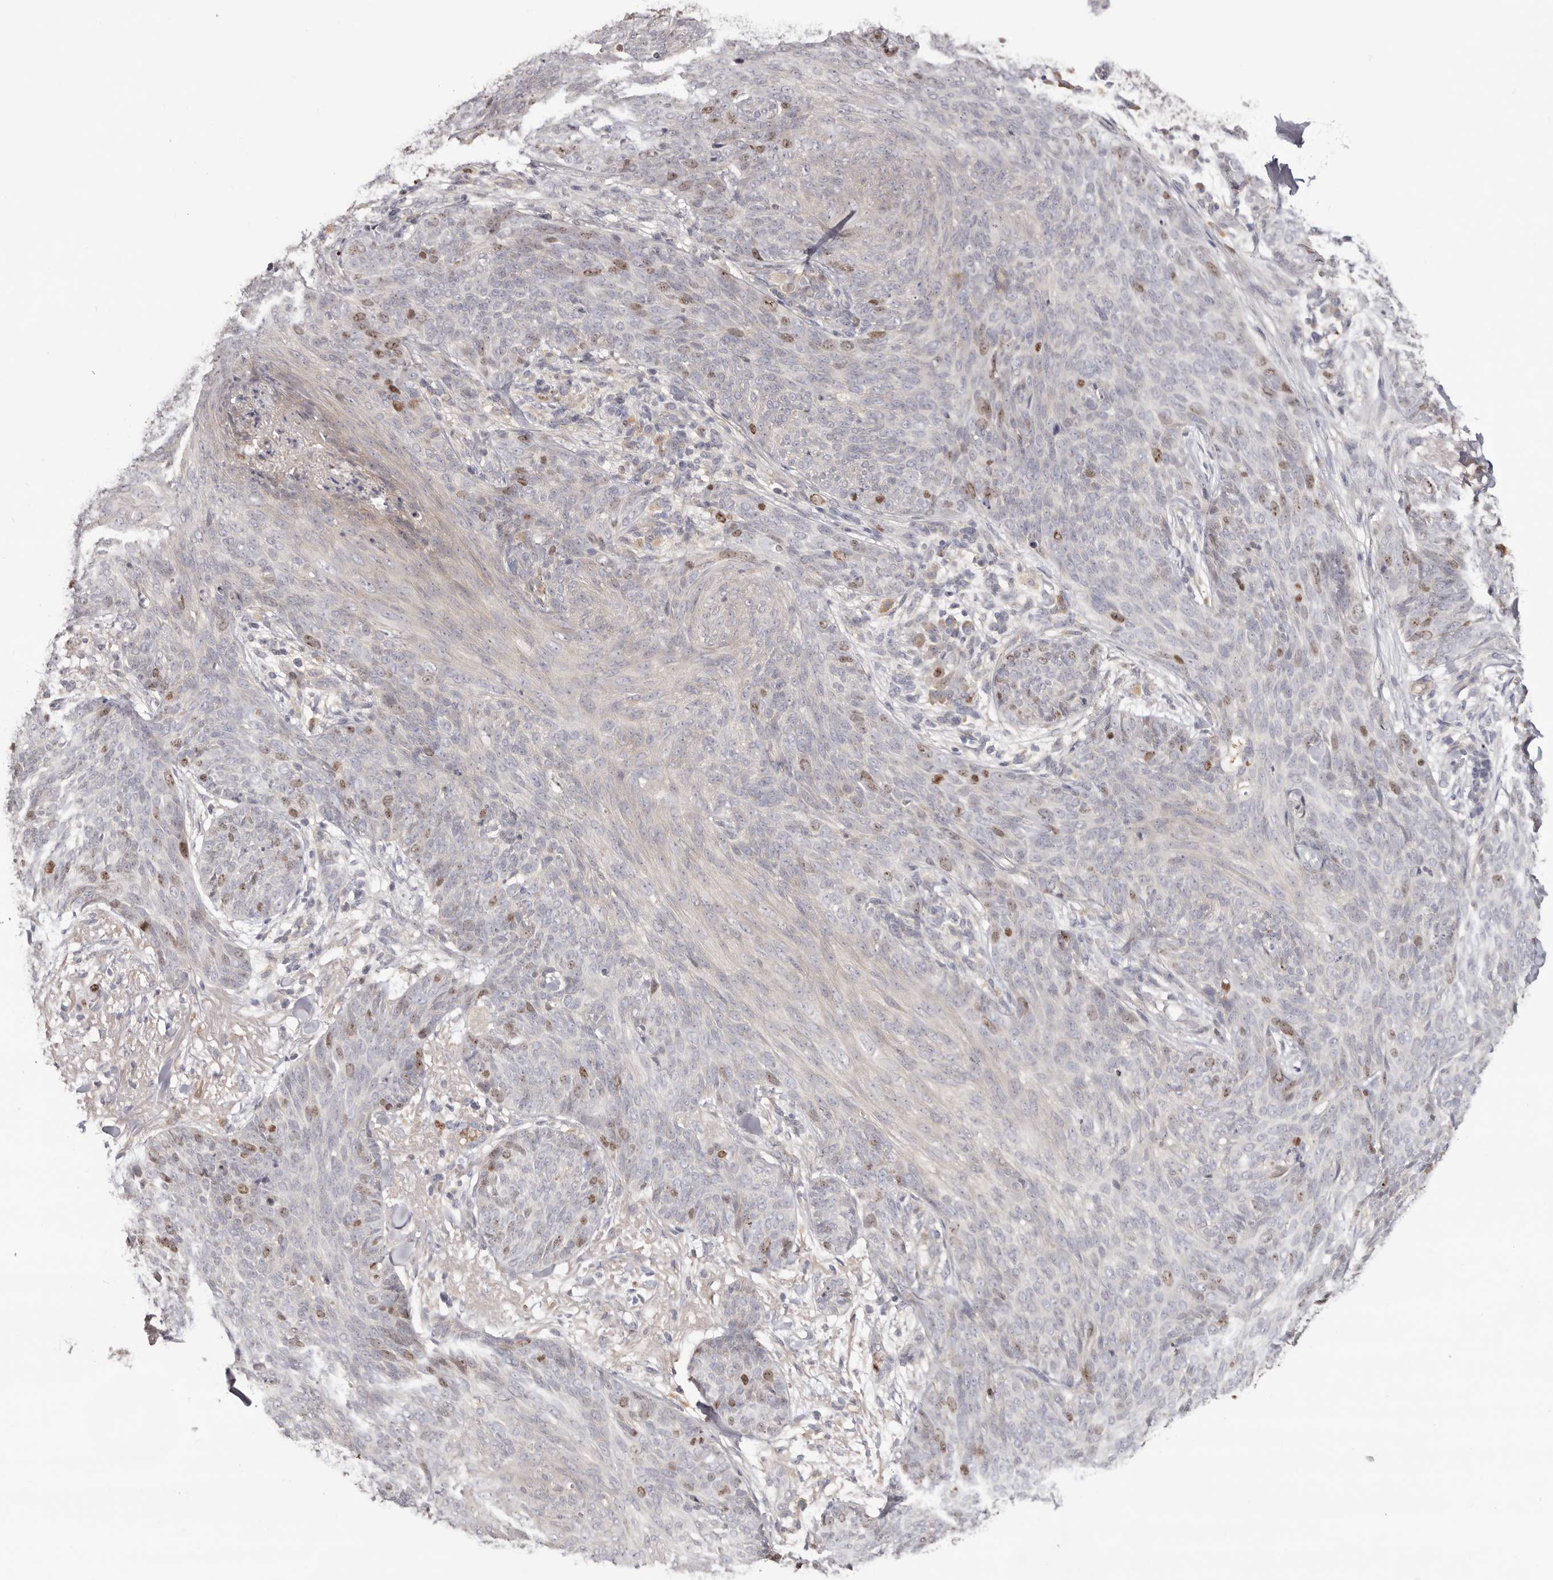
{"staining": {"intensity": "moderate", "quantity": "<25%", "location": "nuclear"}, "tissue": "skin cancer", "cell_type": "Tumor cells", "image_type": "cancer", "snomed": [{"axis": "morphology", "description": "Basal cell carcinoma"}, {"axis": "topography", "description": "Skin"}], "caption": "Tumor cells demonstrate low levels of moderate nuclear staining in approximately <25% of cells in human skin cancer (basal cell carcinoma). The staining was performed using DAB, with brown indicating positive protein expression. Nuclei are stained blue with hematoxylin.", "gene": "CCDC190", "patient": {"sex": "male", "age": 85}}